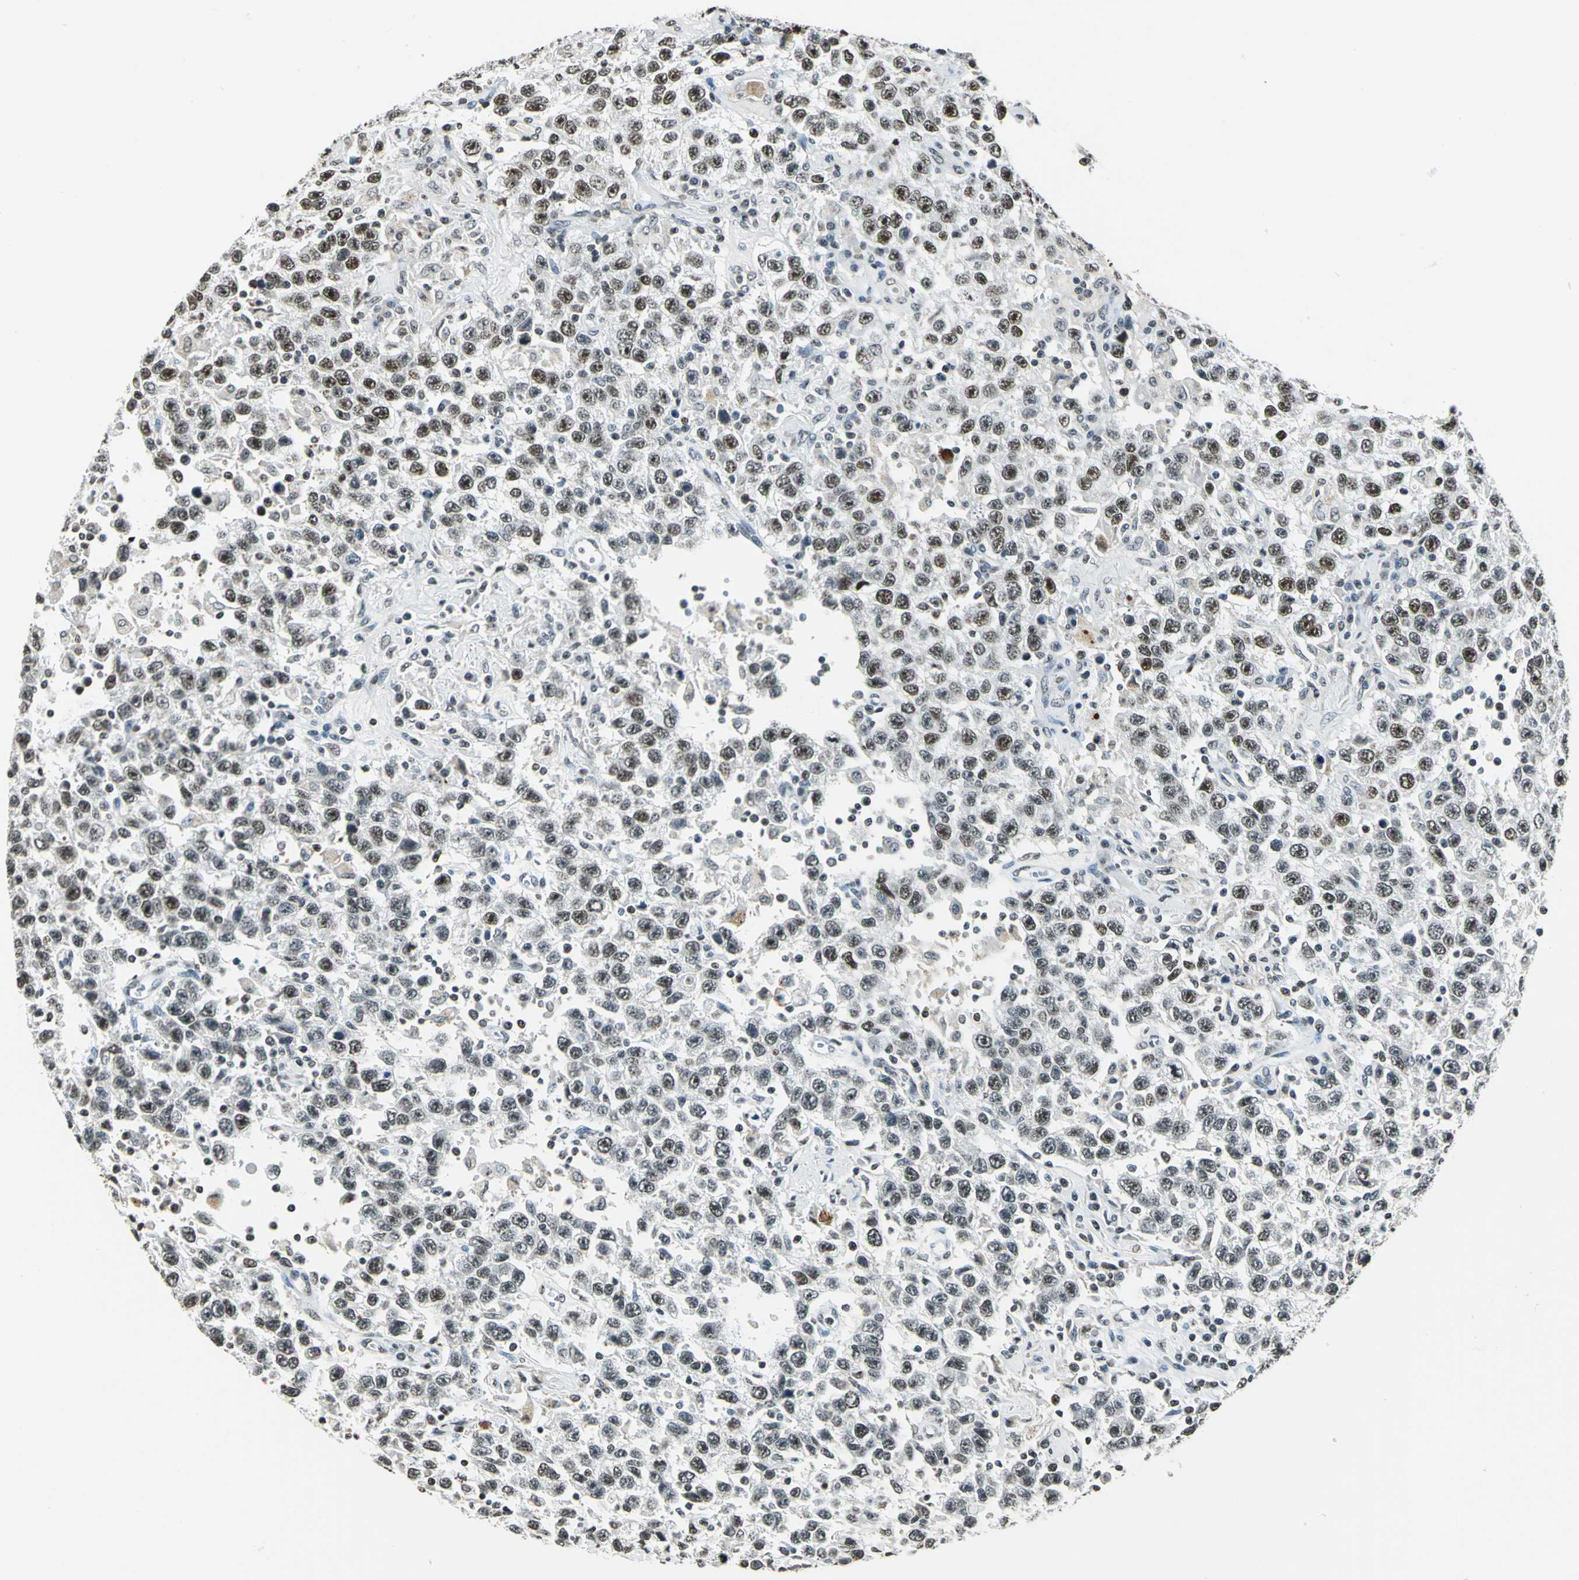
{"staining": {"intensity": "moderate", "quantity": ">75%", "location": "nuclear"}, "tissue": "testis cancer", "cell_type": "Tumor cells", "image_type": "cancer", "snomed": [{"axis": "morphology", "description": "Seminoma, NOS"}, {"axis": "topography", "description": "Testis"}], "caption": "Tumor cells display moderate nuclear expression in about >75% of cells in seminoma (testis).", "gene": "MCM4", "patient": {"sex": "male", "age": 41}}